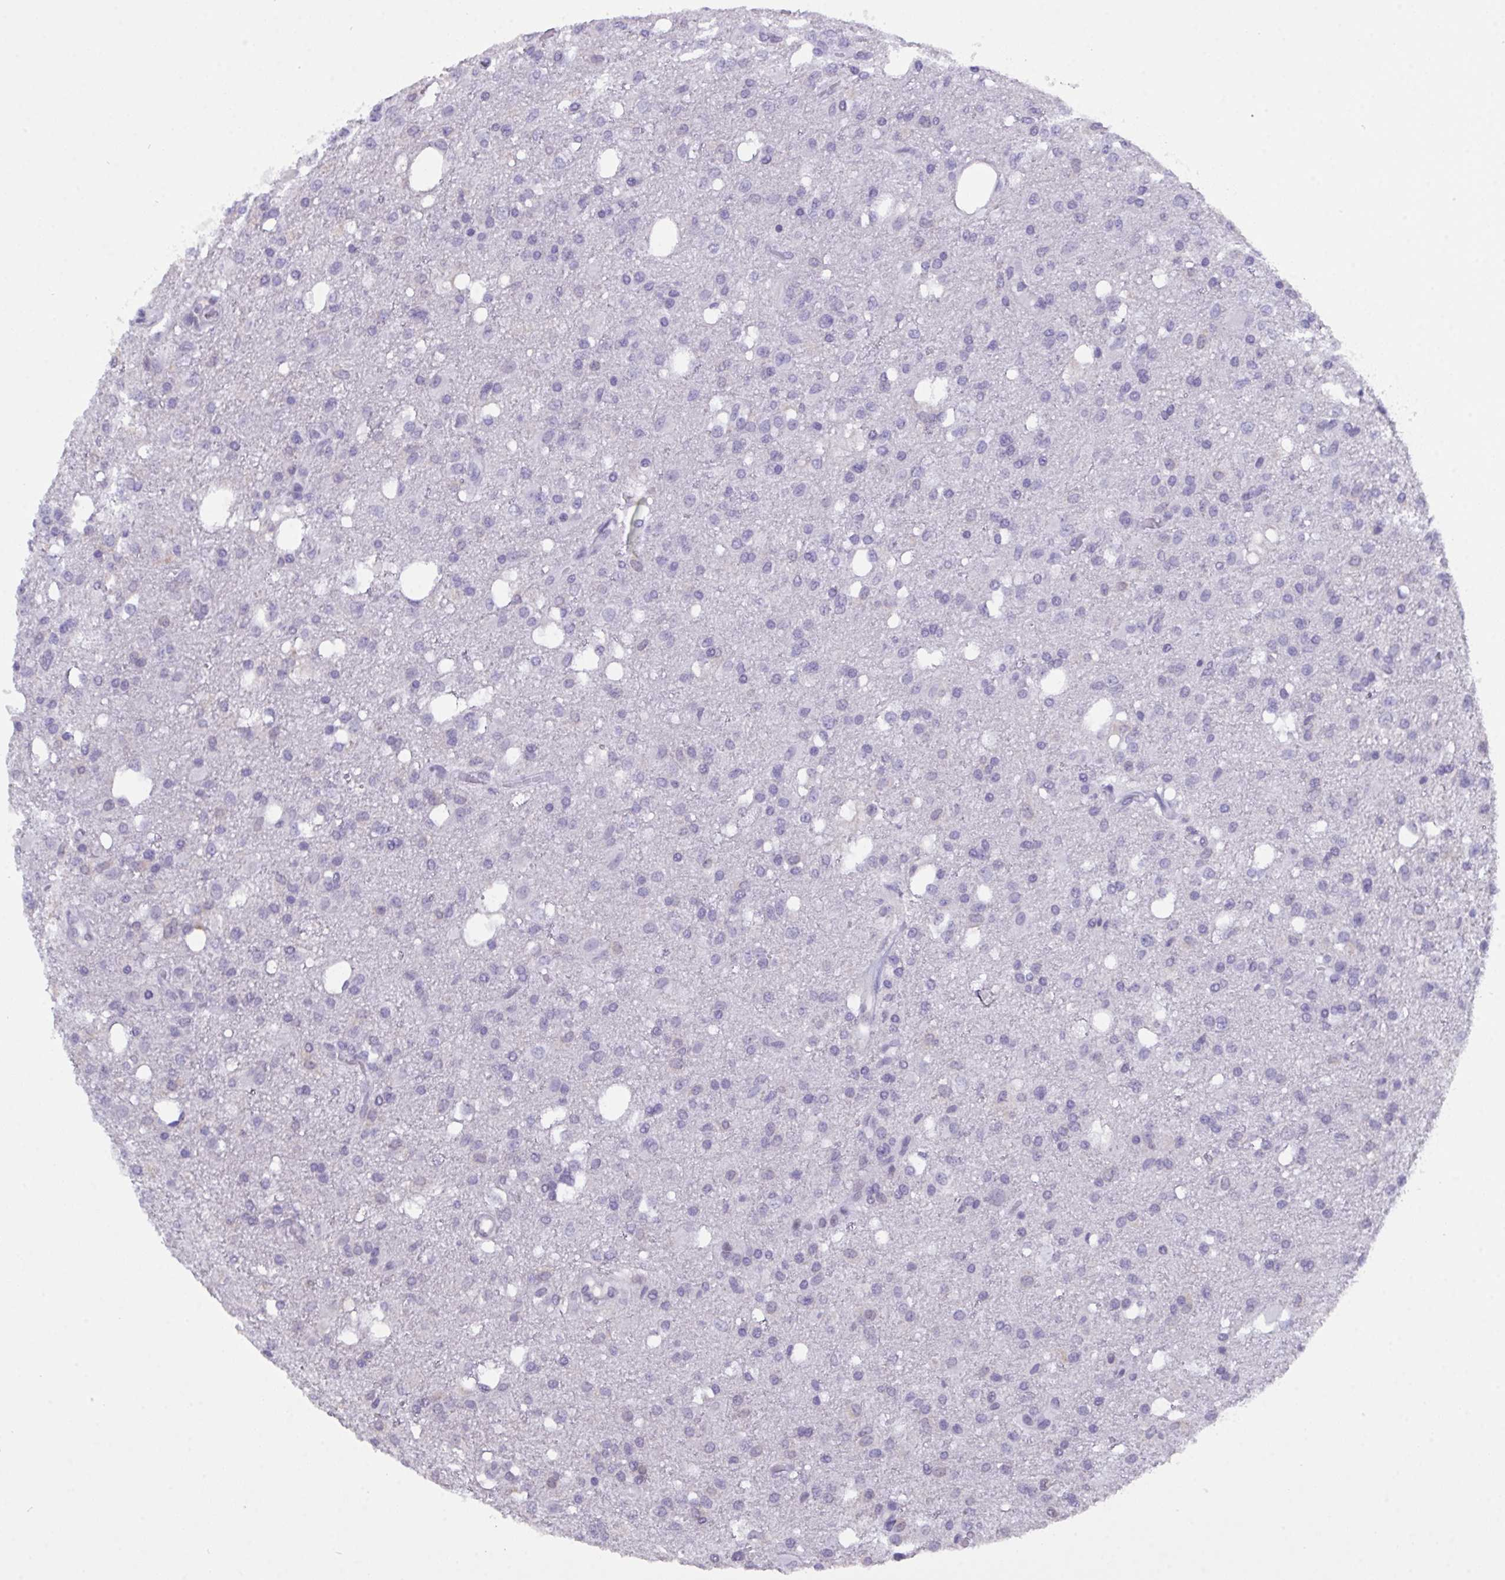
{"staining": {"intensity": "negative", "quantity": "none", "location": "none"}, "tissue": "glioma", "cell_type": "Tumor cells", "image_type": "cancer", "snomed": [{"axis": "morphology", "description": "Glioma, malignant, Low grade"}, {"axis": "topography", "description": "Brain"}], "caption": "The immunohistochemistry (IHC) histopathology image has no significant staining in tumor cells of glioma tissue. (Stains: DAB IHC with hematoxylin counter stain, Microscopy: brightfield microscopy at high magnification).", "gene": "SERPINB13", "patient": {"sex": "female", "age": 58}}